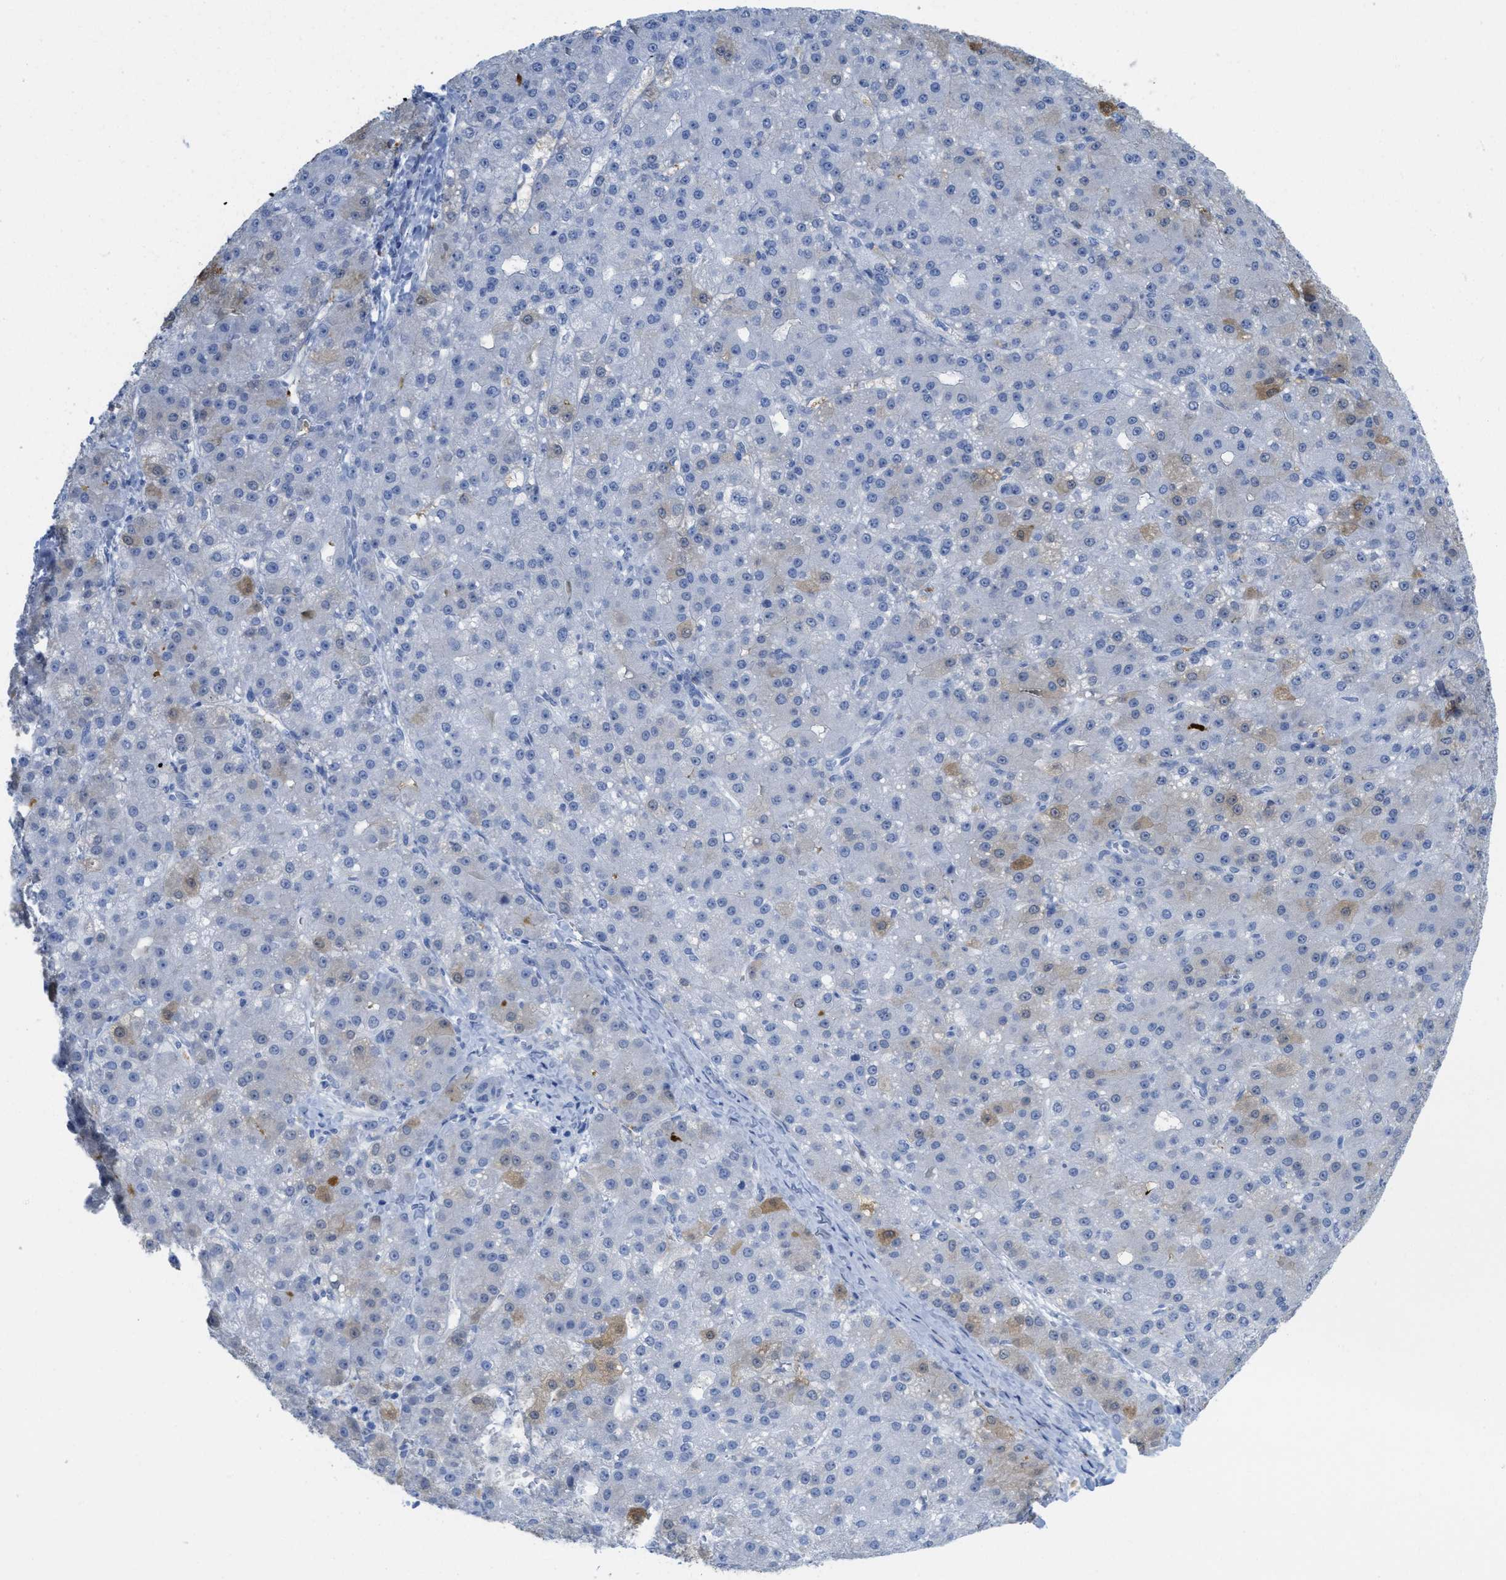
{"staining": {"intensity": "weak", "quantity": "<25%", "location": "cytoplasmic/membranous"}, "tissue": "liver cancer", "cell_type": "Tumor cells", "image_type": "cancer", "snomed": [{"axis": "morphology", "description": "Carcinoma, Hepatocellular, NOS"}, {"axis": "topography", "description": "Liver"}], "caption": "Tumor cells are negative for brown protein staining in hepatocellular carcinoma (liver).", "gene": "WDR4", "patient": {"sex": "male", "age": 67}}